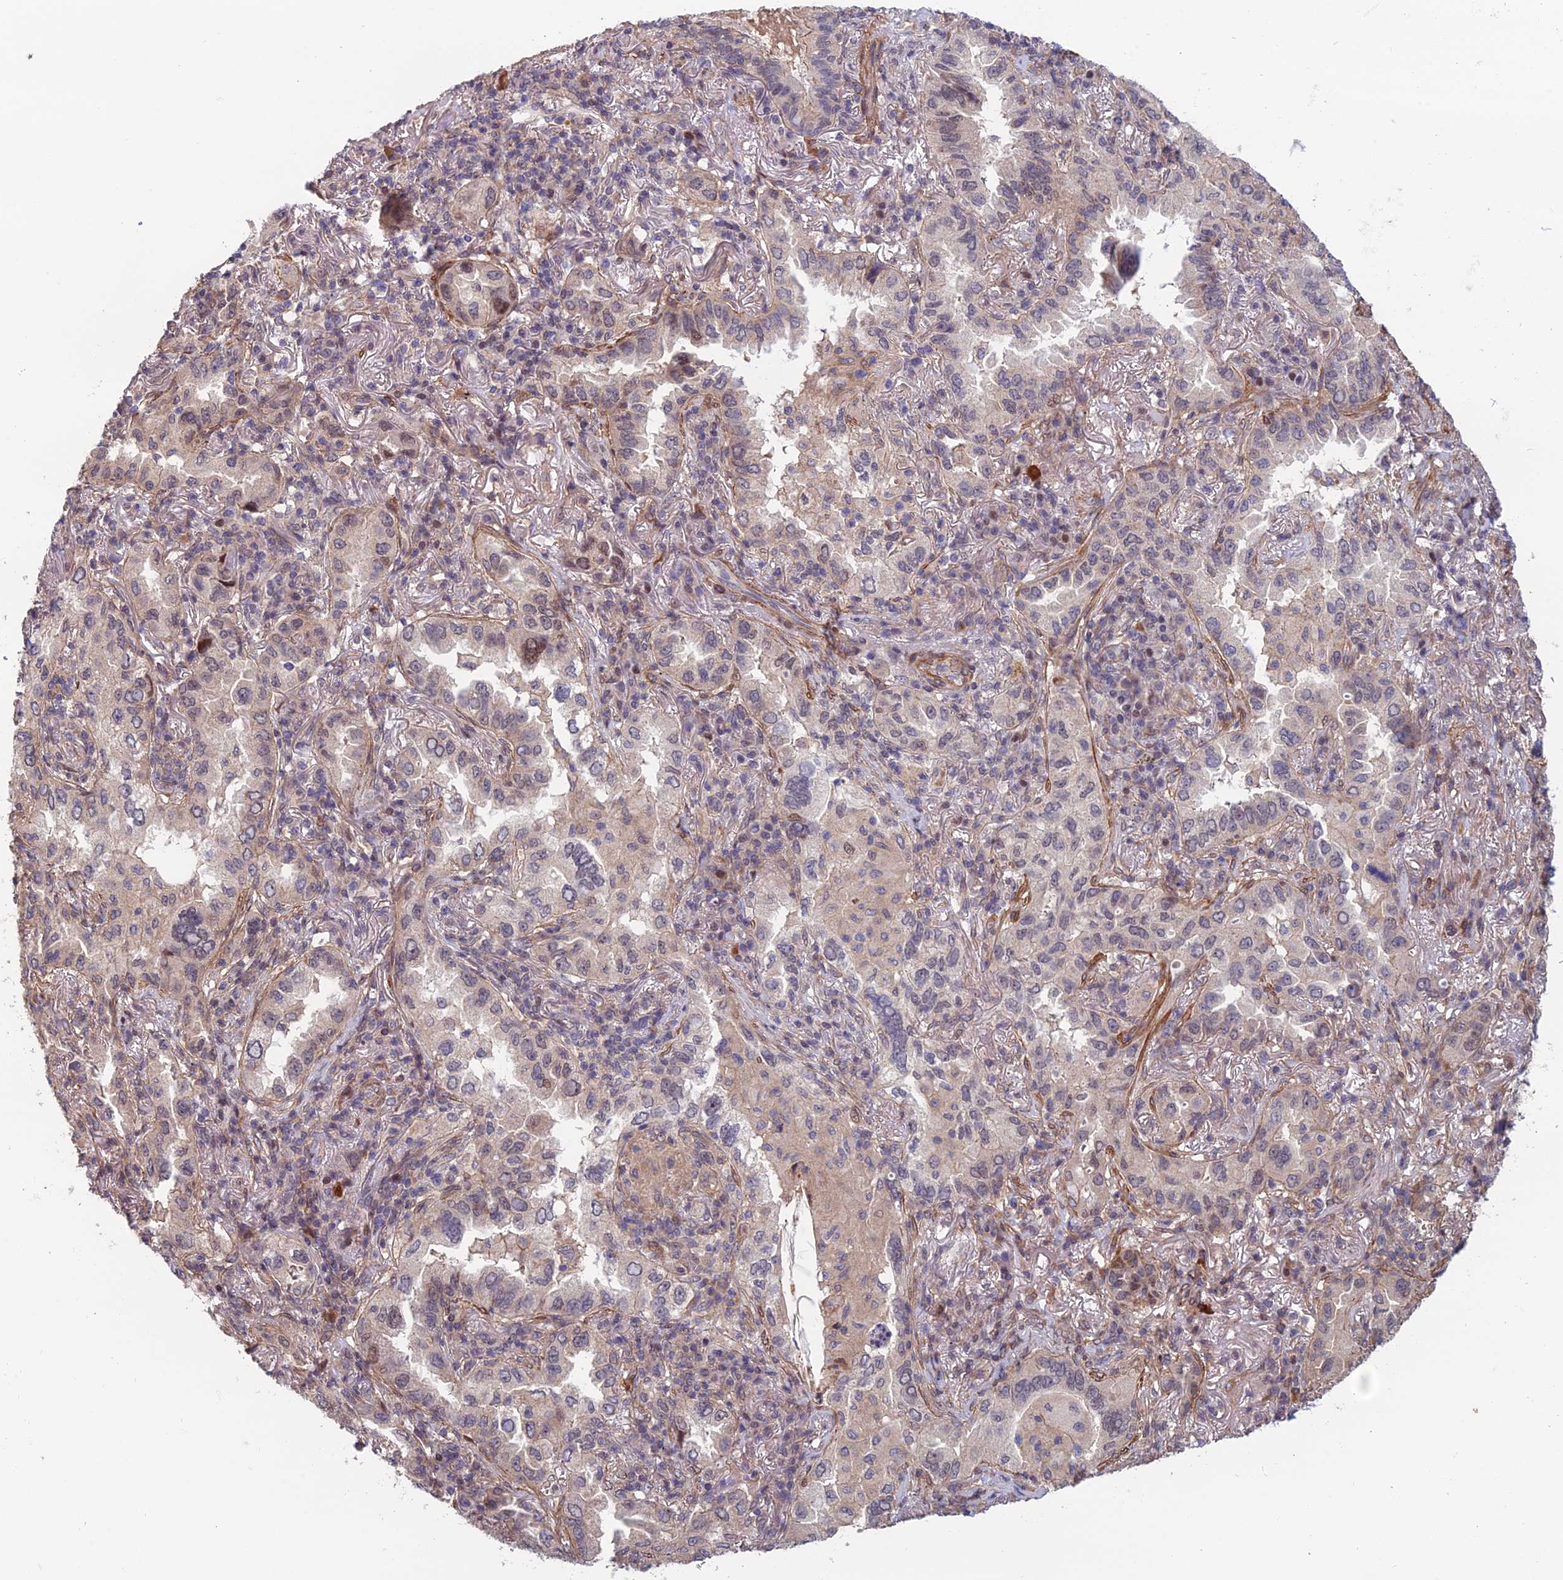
{"staining": {"intensity": "negative", "quantity": "none", "location": "none"}, "tissue": "lung cancer", "cell_type": "Tumor cells", "image_type": "cancer", "snomed": [{"axis": "morphology", "description": "Adenocarcinoma, NOS"}, {"axis": "topography", "description": "Lung"}], "caption": "This micrograph is of lung cancer stained with immunohistochemistry to label a protein in brown with the nuclei are counter-stained blue. There is no expression in tumor cells. (Brightfield microscopy of DAB immunohistochemistry at high magnification).", "gene": "CCDC183", "patient": {"sex": "female", "age": 69}}